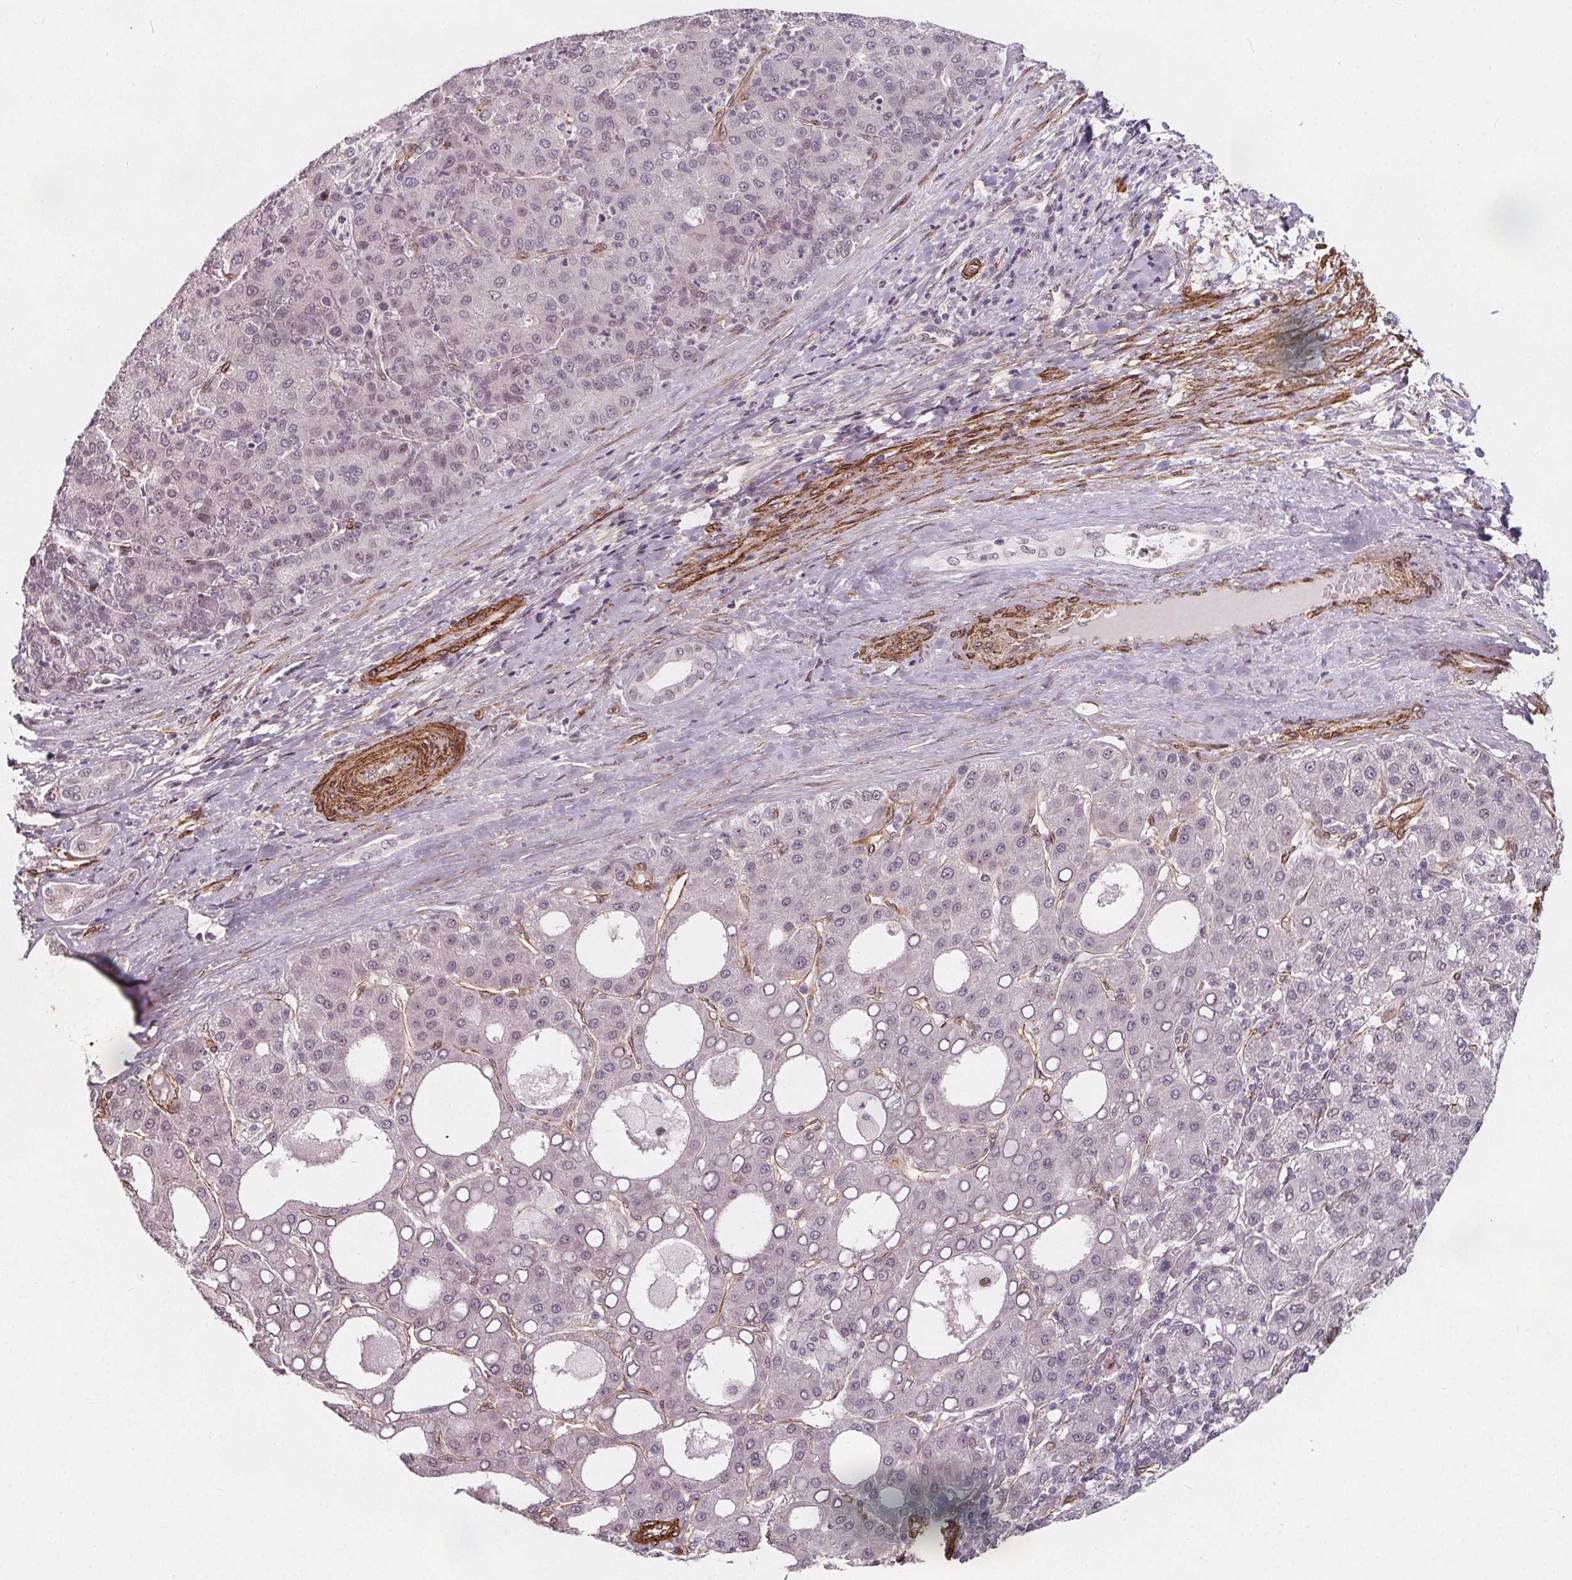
{"staining": {"intensity": "negative", "quantity": "none", "location": "none"}, "tissue": "liver cancer", "cell_type": "Tumor cells", "image_type": "cancer", "snomed": [{"axis": "morphology", "description": "Carcinoma, Hepatocellular, NOS"}, {"axis": "topography", "description": "Liver"}], "caption": "Protein analysis of liver cancer exhibits no significant positivity in tumor cells.", "gene": "HAS1", "patient": {"sex": "male", "age": 65}}